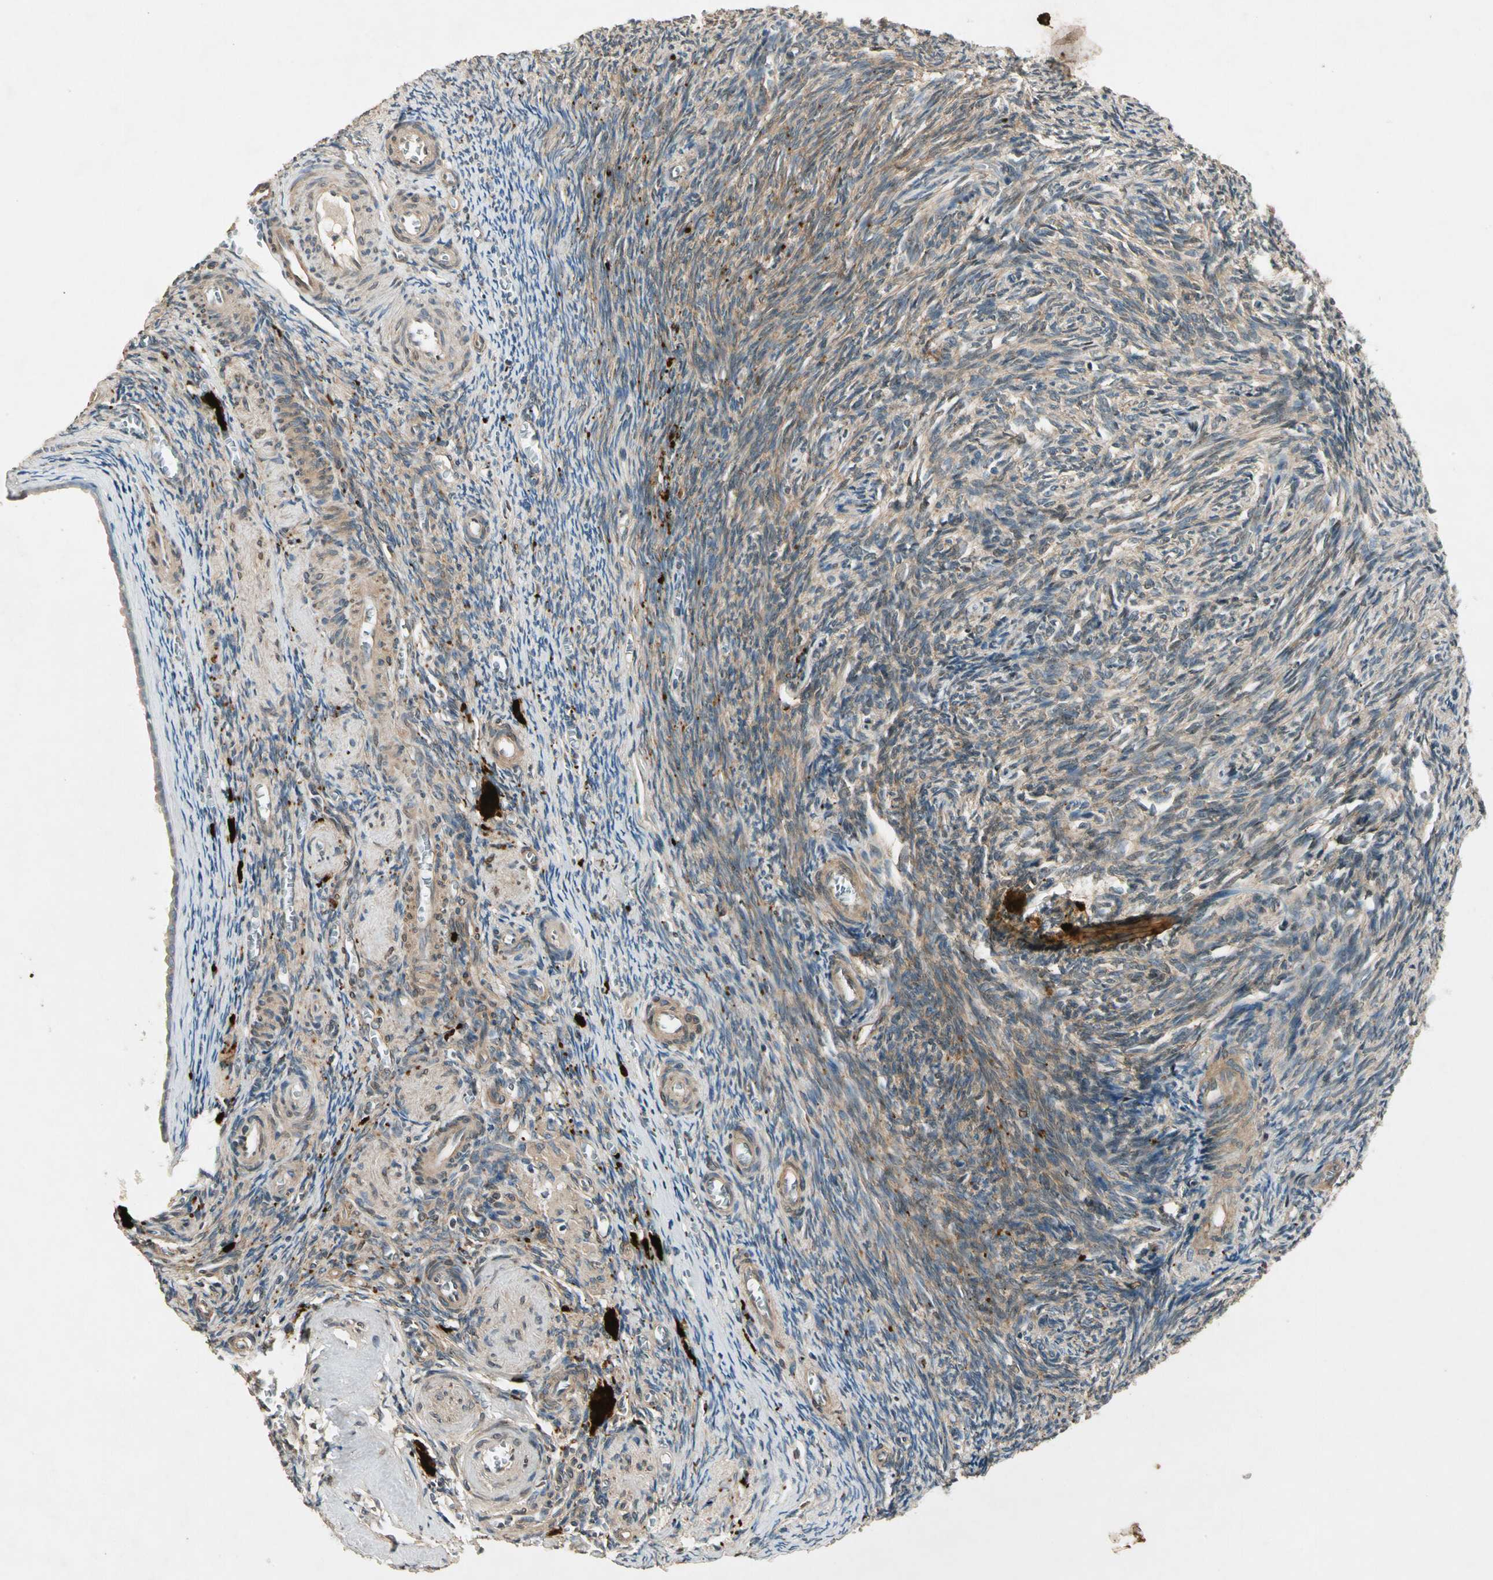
{"staining": {"intensity": "weak", "quantity": "25%-75%", "location": "cytoplasmic/membranous"}, "tissue": "ovary", "cell_type": "Ovarian stroma cells", "image_type": "normal", "snomed": [{"axis": "morphology", "description": "Normal tissue, NOS"}, {"axis": "topography", "description": "Ovary"}], "caption": "This image displays IHC staining of normal human ovary, with low weak cytoplasmic/membranous positivity in approximately 25%-75% of ovarian stroma cells.", "gene": "ROCK2", "patient": {"sex": "female", "age": 54}}